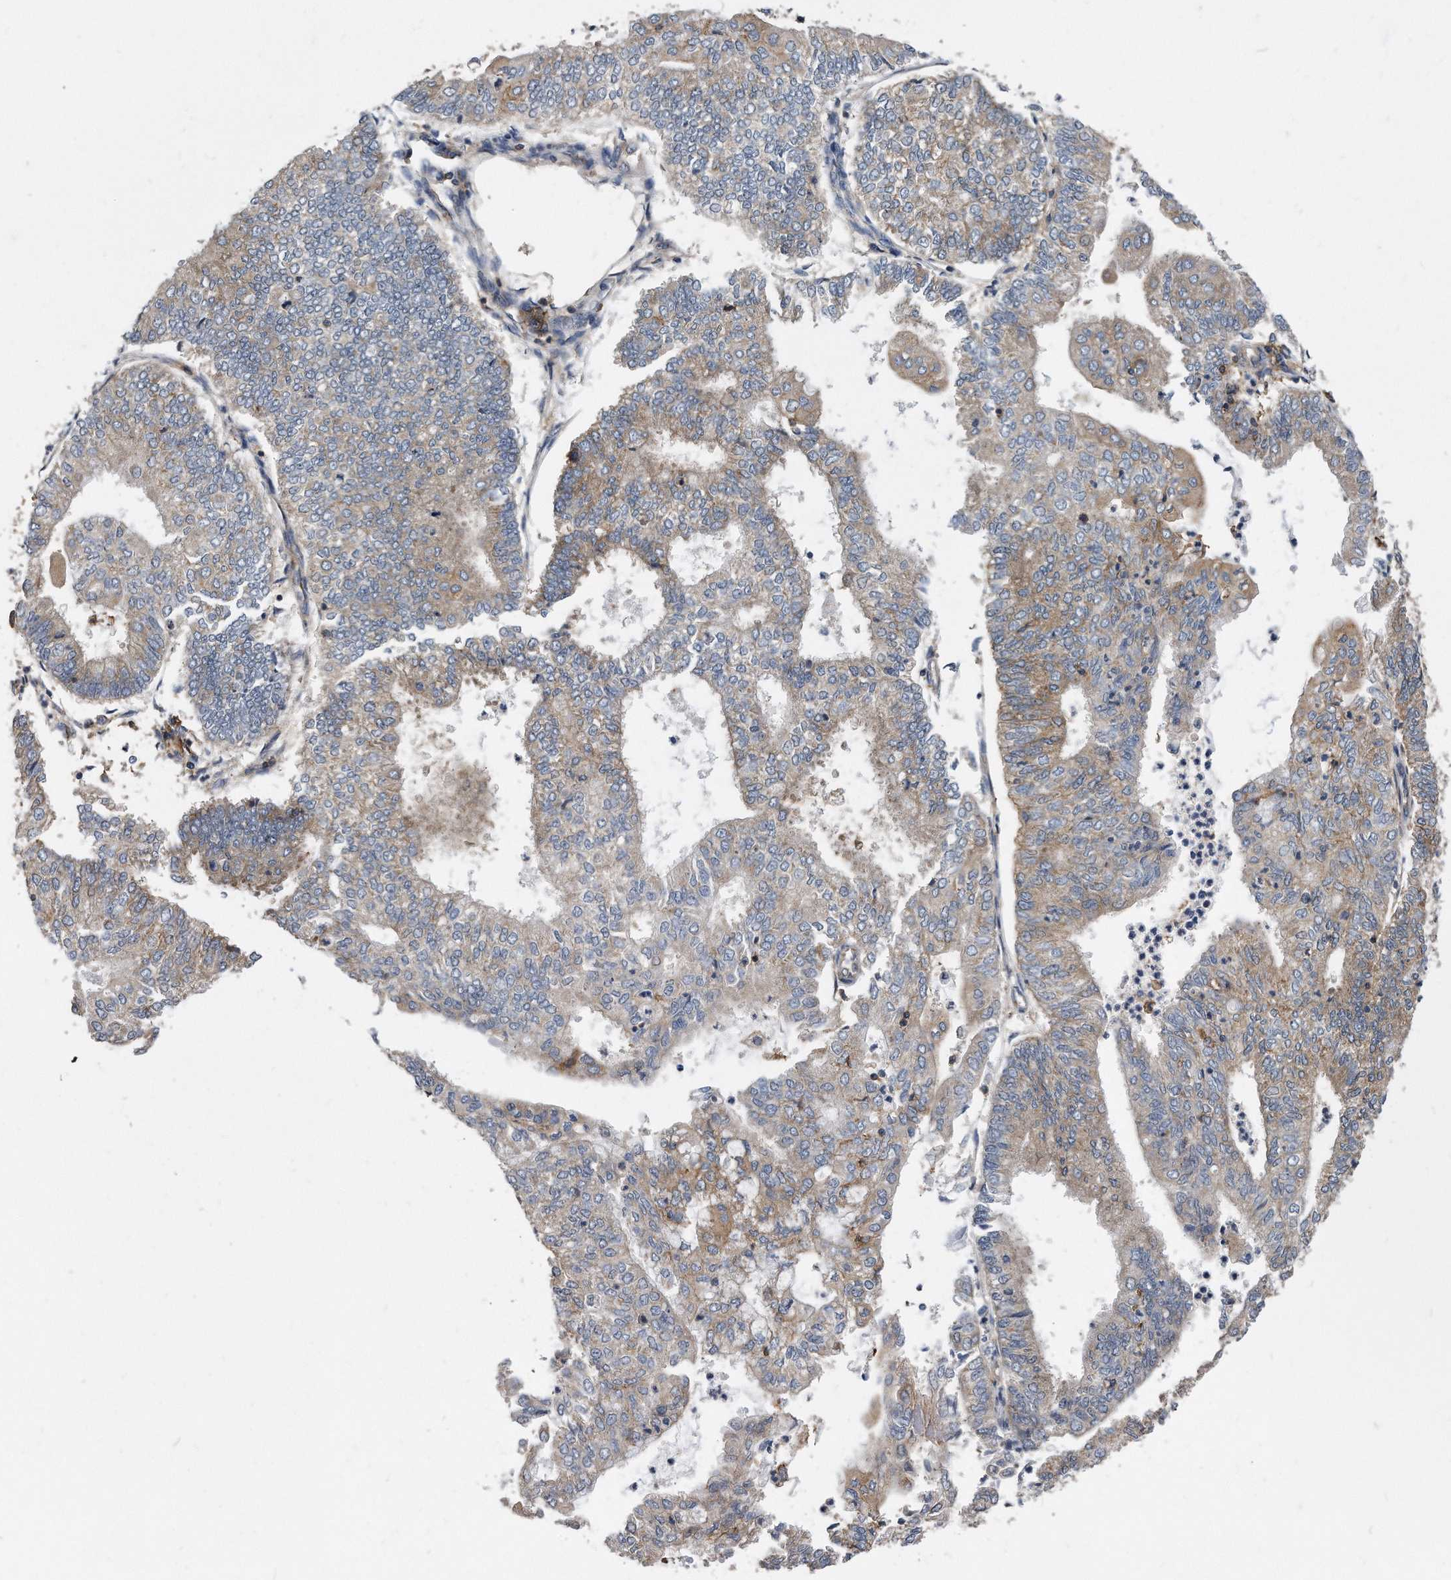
{"staining": {"intensity": "weak", "quantity": "<25%", "location": "cytoplasmic/membranous"}, "tissue": "endometrial cancer", "cell_type": "Tumor cells", "image_type": "cancer", "snomed": [{"axis": "morphology", "description": "Adenocarcinoma, NOS"}, {"axis": "topography", "description": "Endometrium"}], "caption": "A micrograph of human endometrial cancer is negative for staining in tumor cells.", "gene": "ATG5", "patient": {"sex": "female", "age": 59}}